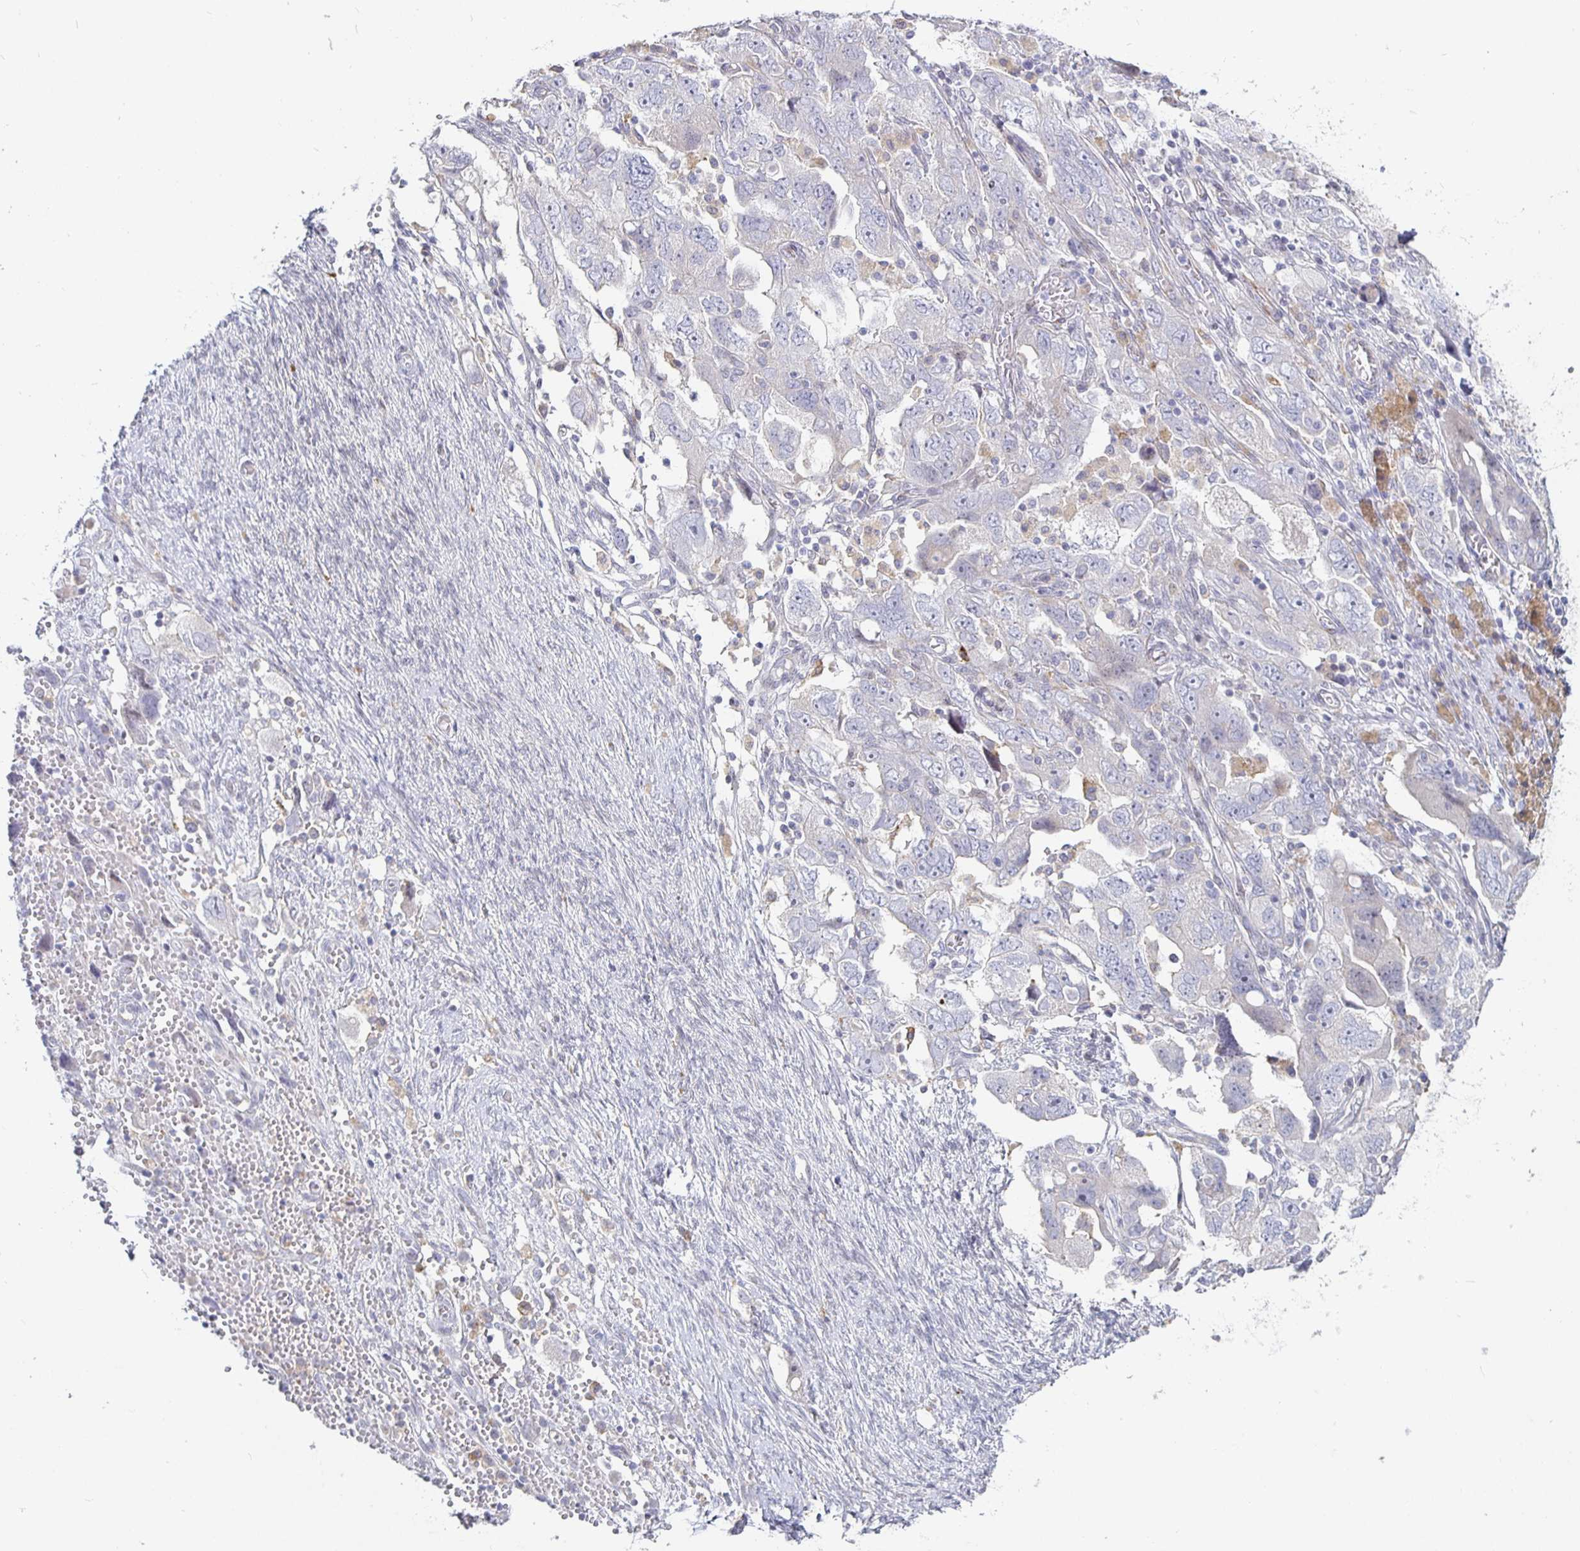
{"staining": {"intensity": "negative", "quantity": "none", "location": "none"}, "tissue": "ovarian cancer", "cell_type": "Tumor cells", "image_type": "cancer", "snomed": [{"axis": "morphology", "description": "Carcinoma, NOS"}, {"axis": "morphology", "description": "Cystadenocarcinoma, serous, NOS"}, {"axis": "topography", "description": "Ovary"}], "caption": "A high-resolution histopathology image shows IHC staining of ovarian cancer, which demonstrates no significant expression in tumor cells. The staining is performed using DAB brown chromogen with nuclei counter-stained in using hematoxylin.", "gene": "S100G", "patient": {"sex": "female", "age": 69}}